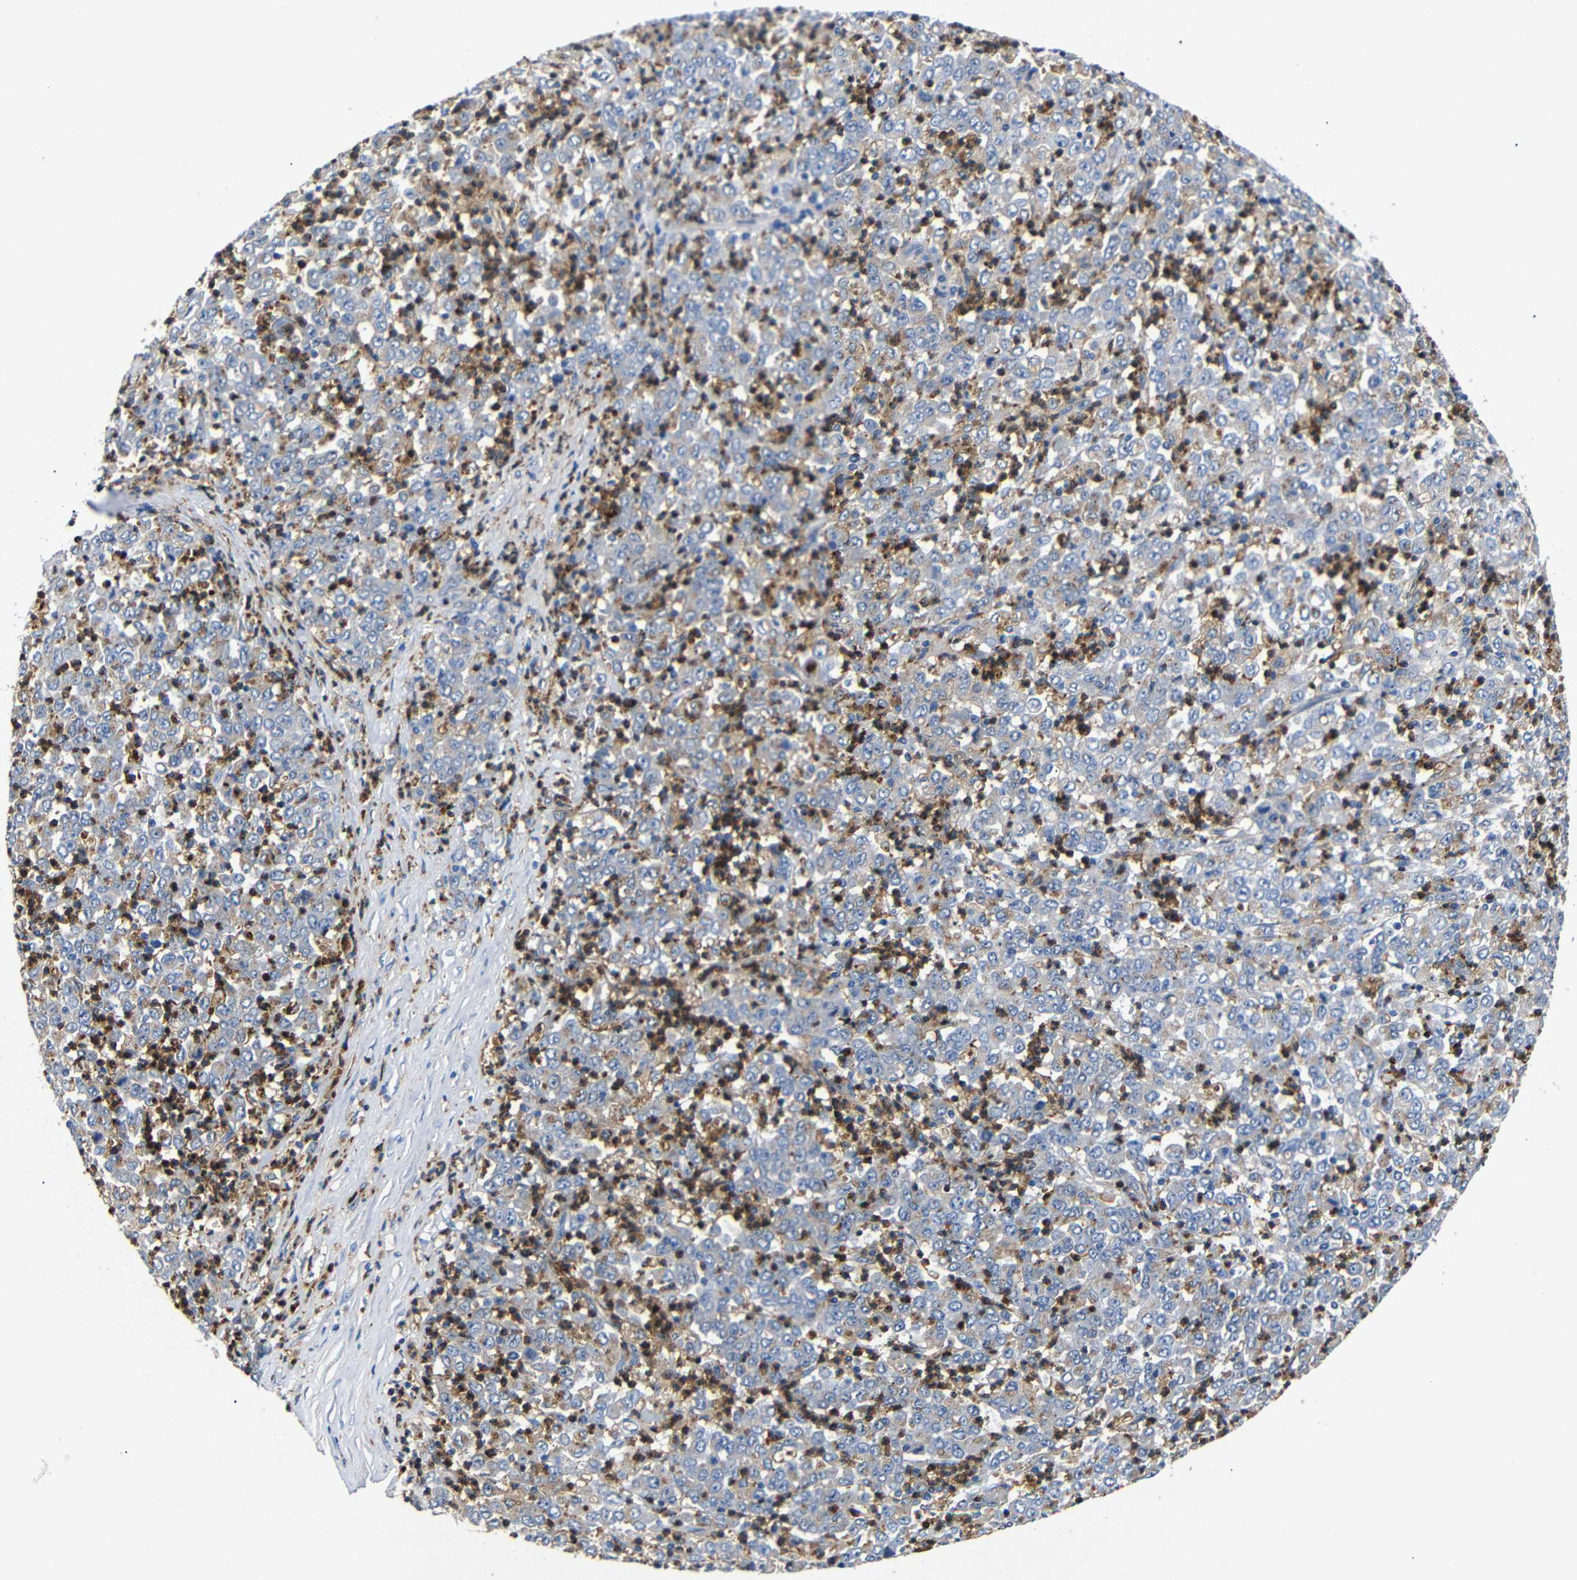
{"staining": {"intensity": "weak", "quantity": "<25%", "location": "cytoplasmic/membranous"}, "tissue": "stomach cancer", "cell_type": "Tumor cells", "image_type": "cancer", "snomed": [{"axis": "morphology", "description": "Adenocarcinoma, NOS"}, {"axis": "topography", "description": "Stomach, lower"}], "caption": "Tumor cells show no significant protein positivity in stomach cancer (adenocarcinoma). (Brightfield microscopy of DAB (3,3'-diaminobenzidine) immunohistochemistry at high magnification).", "gene": "SDCBP", "patient": {"sex": "female", "age": 71}}